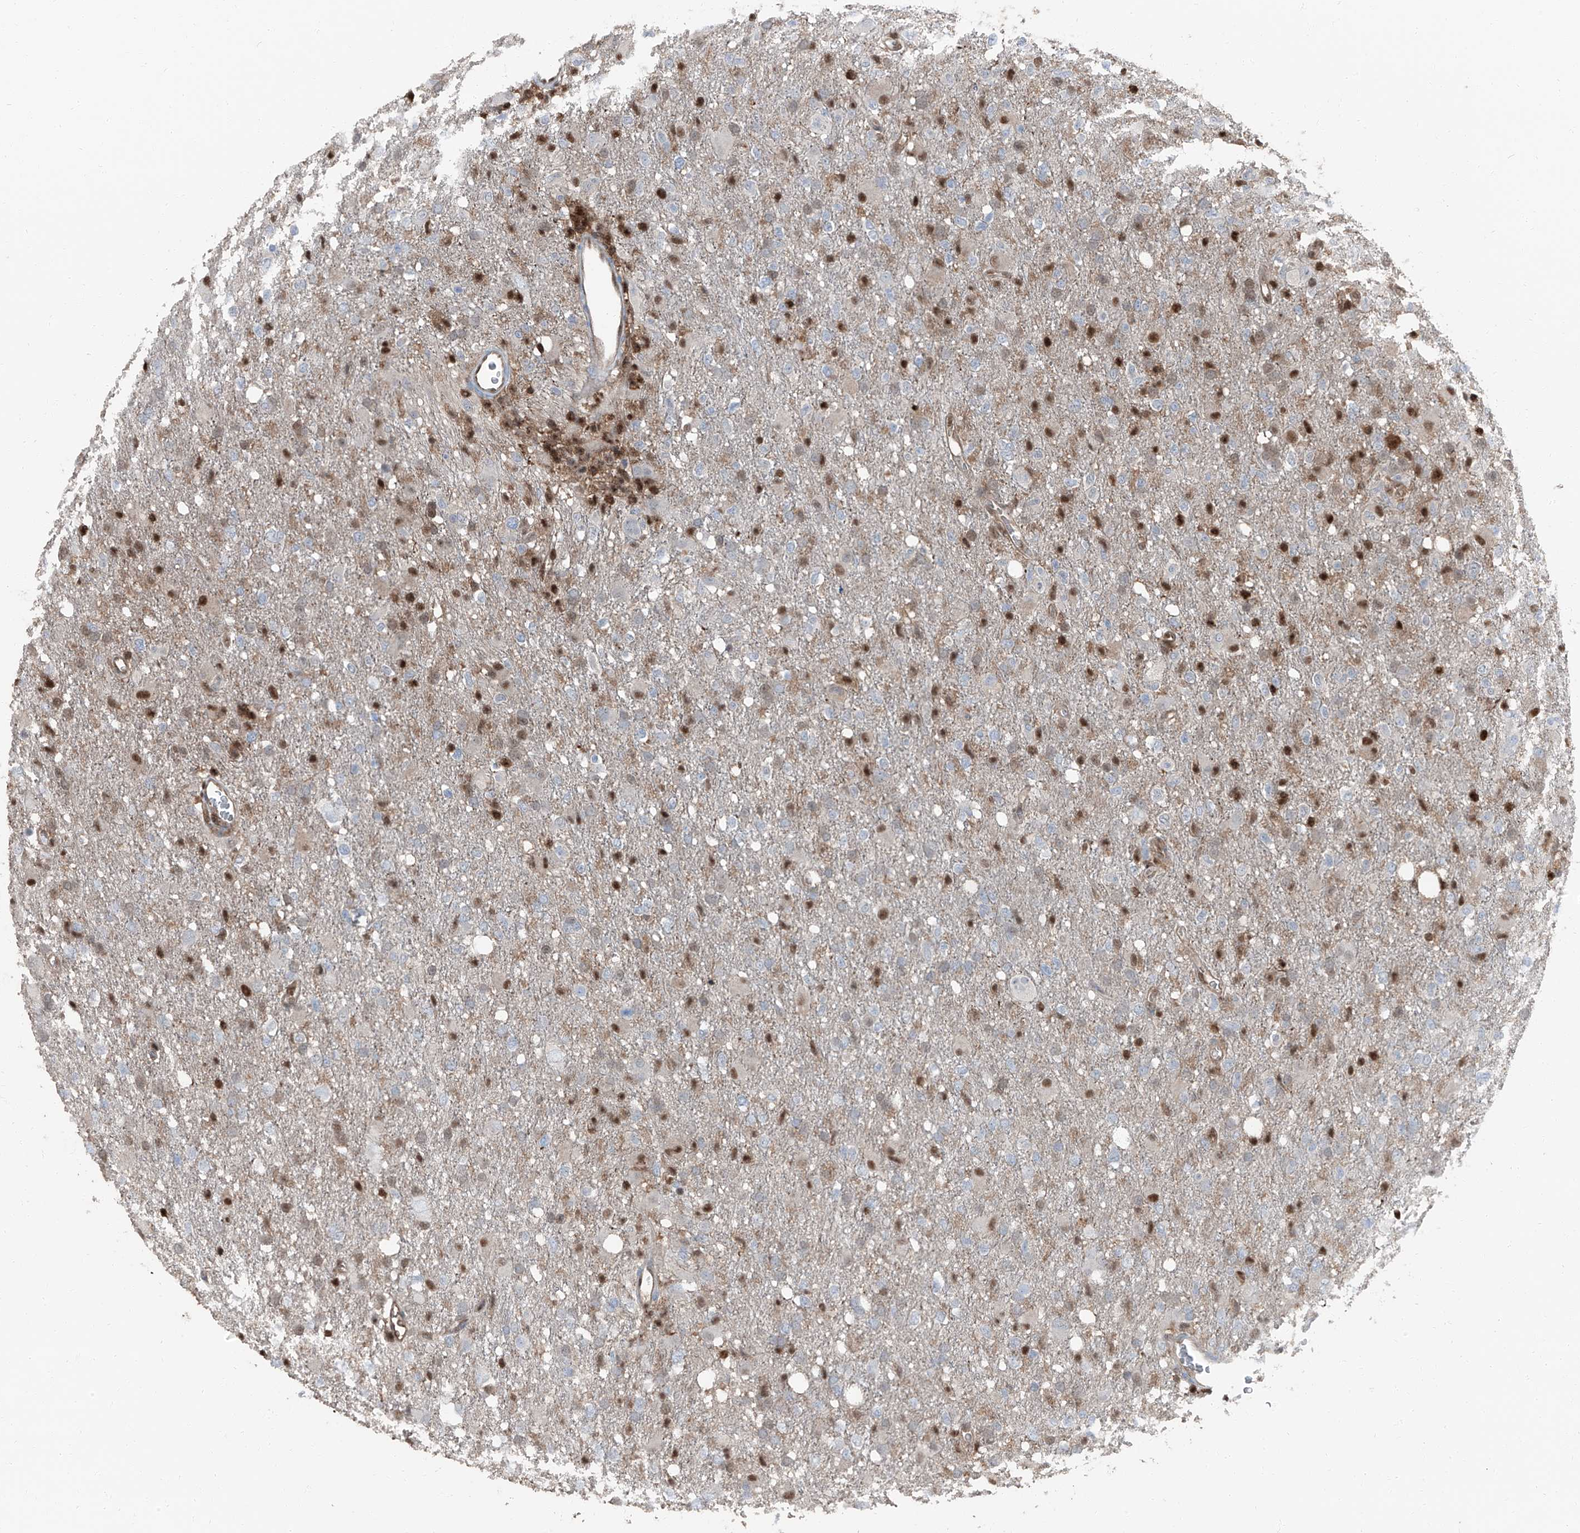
{"staining": {"intensity": "negative", "quantity": "none", "location": "none"}, "tissue": "glioma", "cell_type": "Tumor cells", "image_type": "cancer", "snomed": [{"axis": "morphology", "description": "Glioma, malignant, High grade"}, {"axis": "topography", "description": "Brain"}], "caption": "A photomicrograph of malignant high-grade glioma stained for a protein demonstrates no brown staining in tumor cells.", "gene": "PSMB10", "patient": {"sex": "female", "age": 57}}